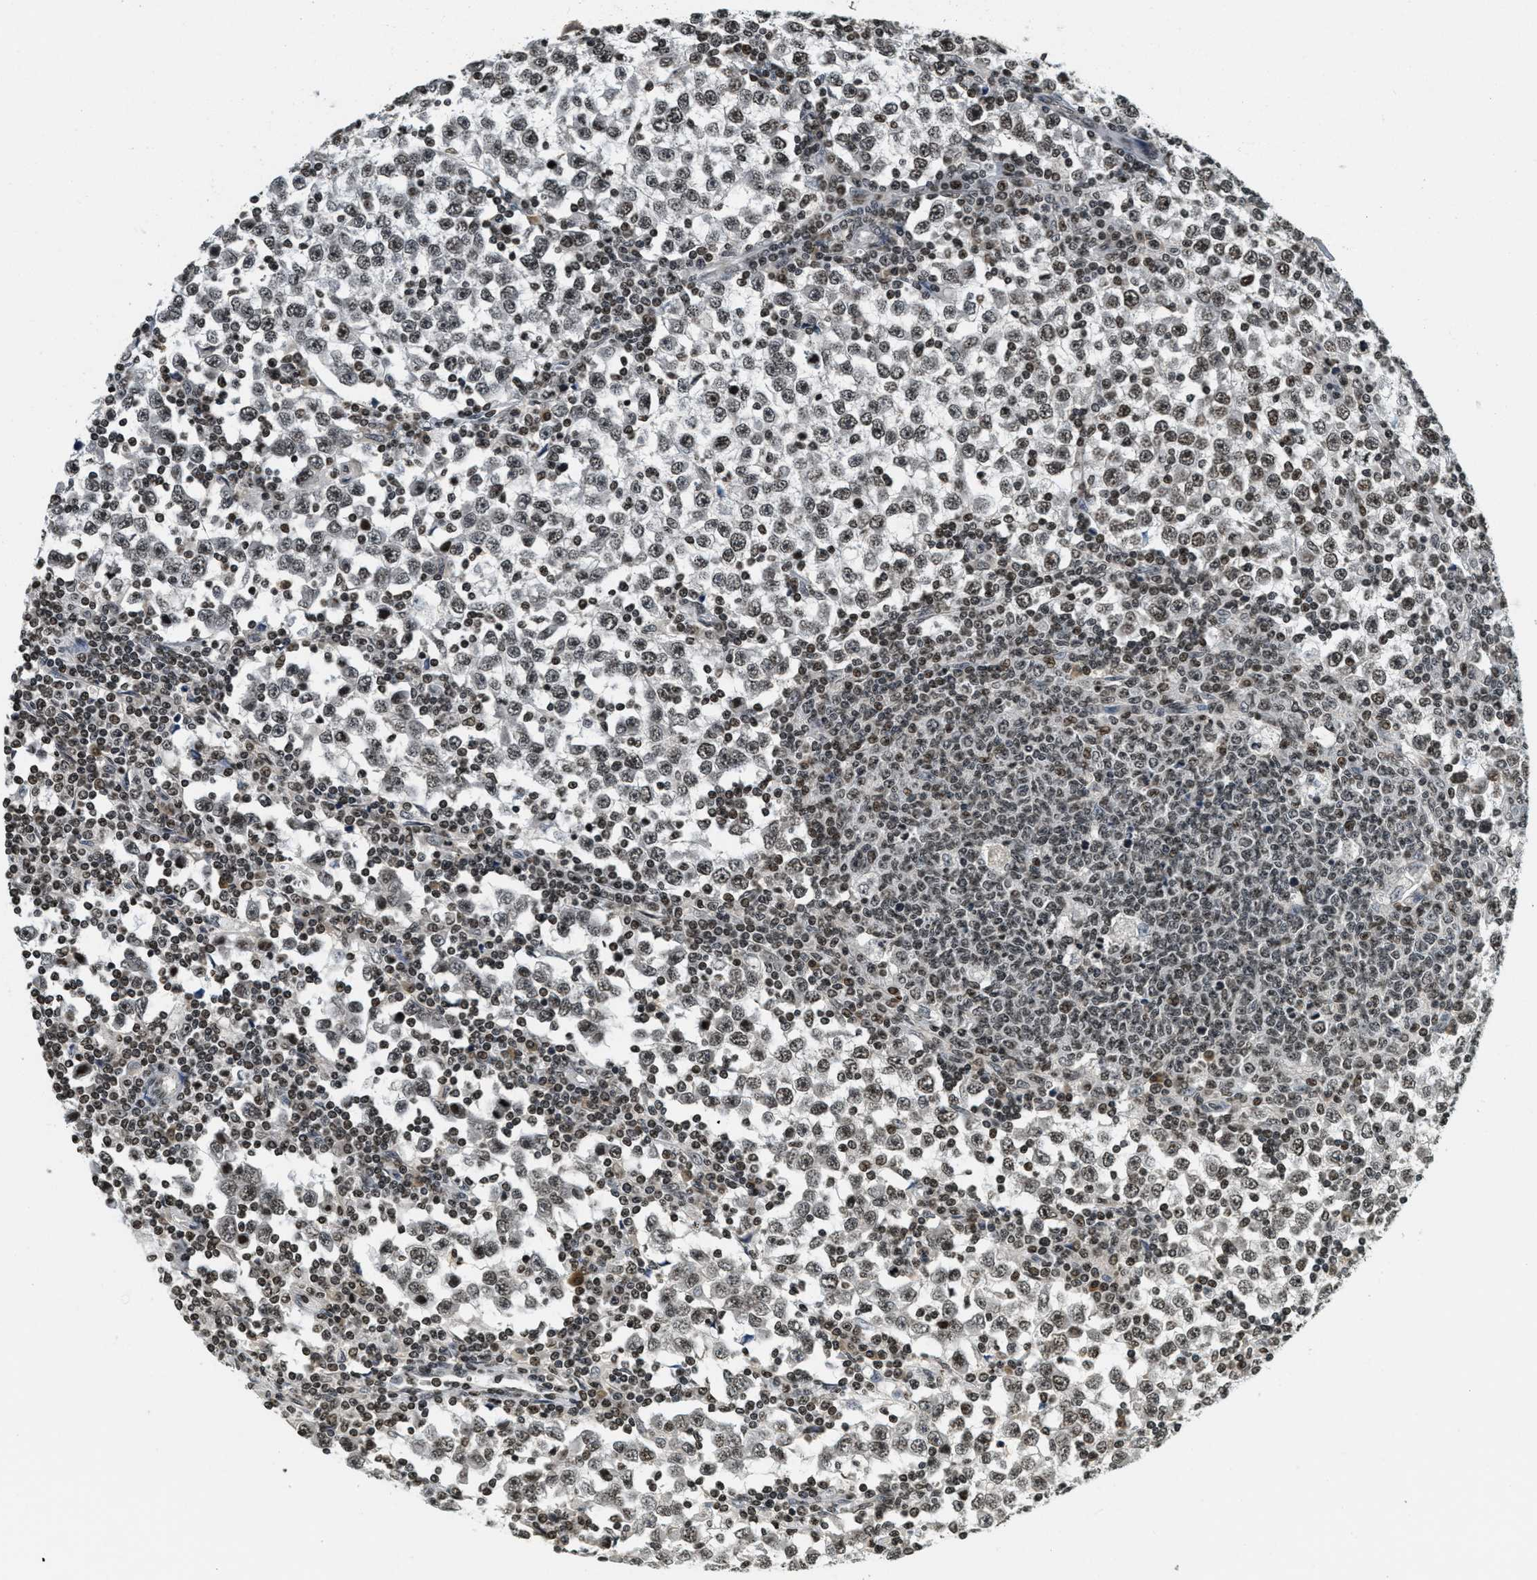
{"staining": {"intensity": "moderate", "quantity": ">75%", "location": "nuclear"}, "tissue": "testis cancer", "cell_type": "Tumor cells", "image_type": "cancer", "snomed": [{"axis": "morphology", "description": "Seminoma, NOS"}, {"axis": "topography", "description": "Testis"}], "caption": "A brown stain shows moderate nuclear positivity of a protein in testis seminoma tumor cells.", "gene": "LDB2", "patient": {"sex": "male", "age": 65}}